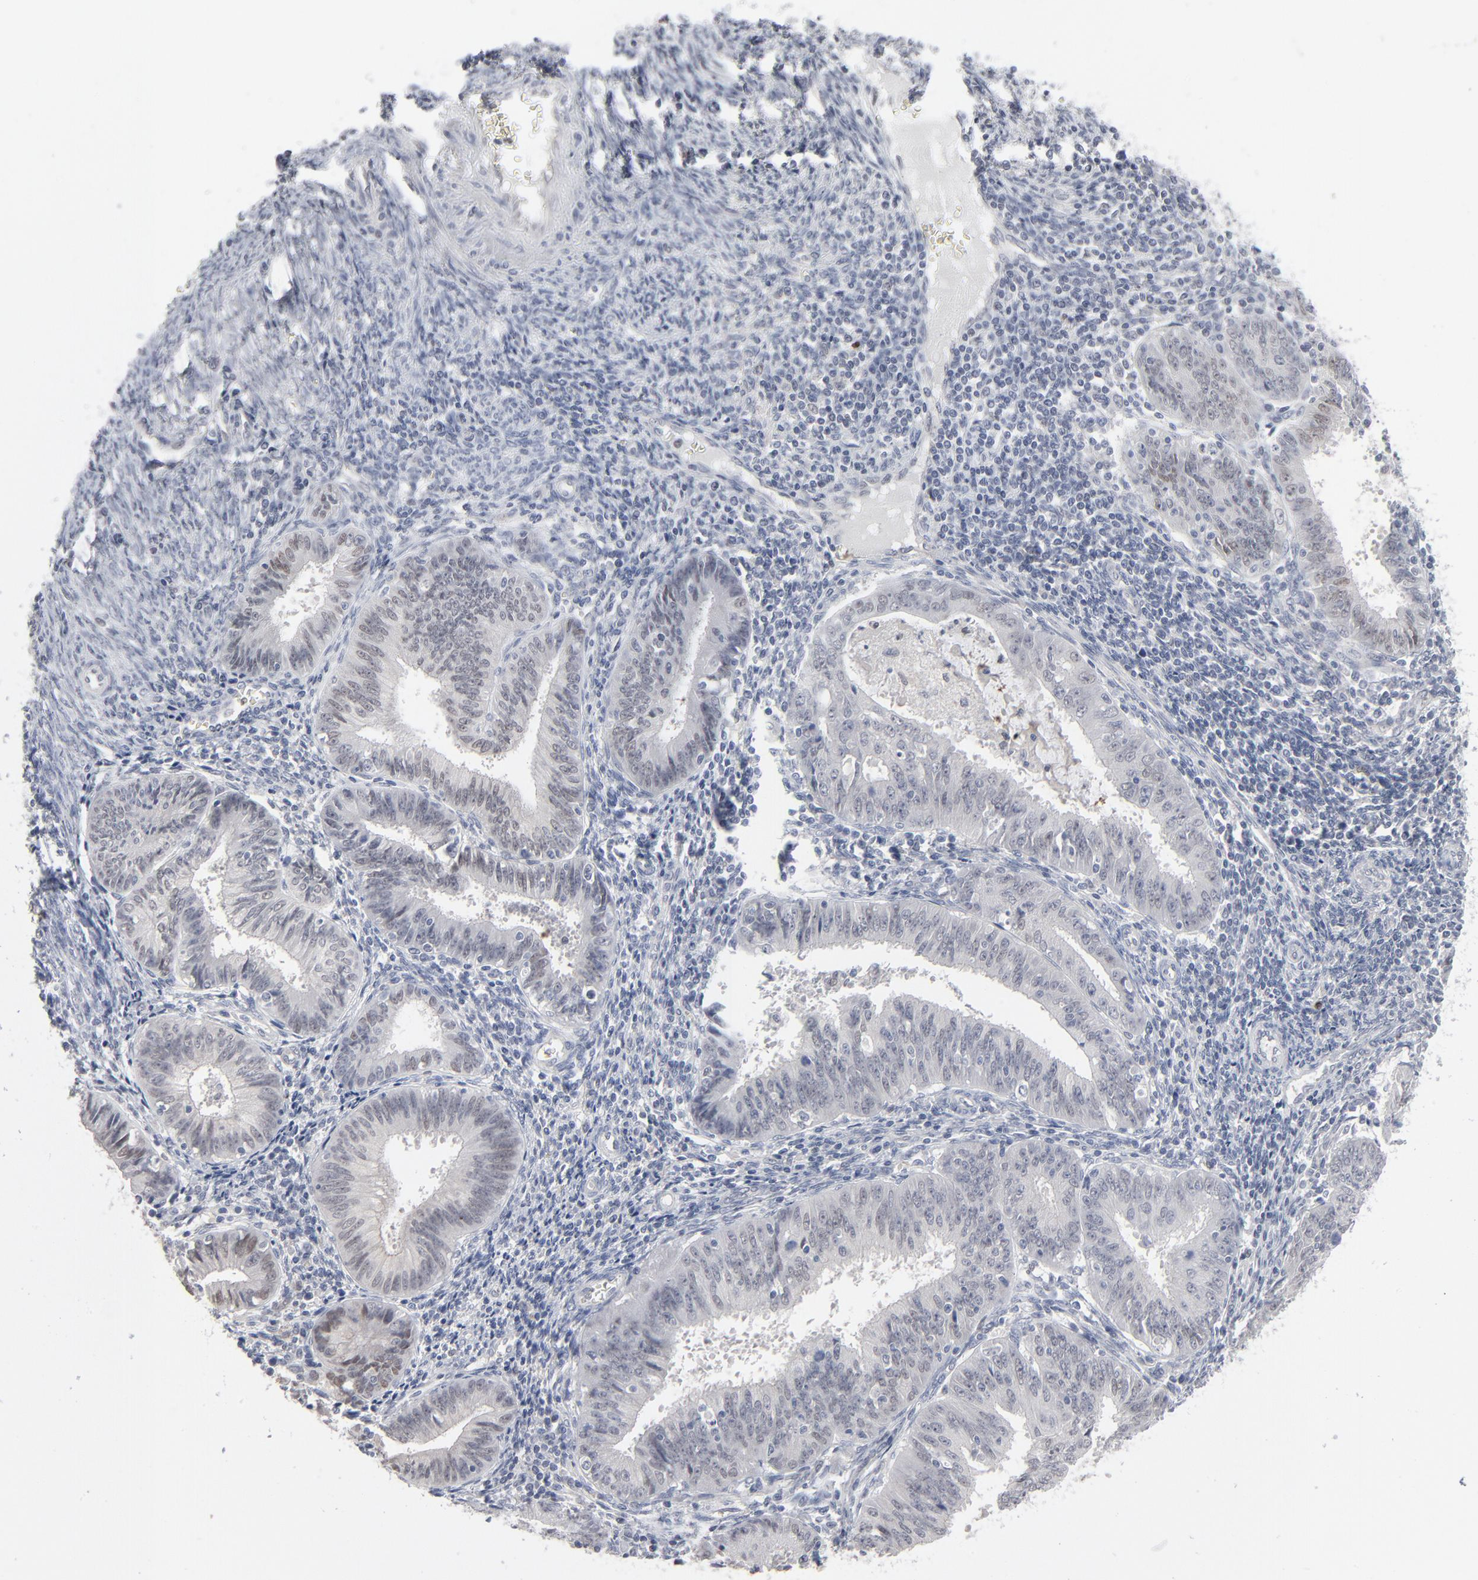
{"staining": {"intensity": "negative", "quantity": "none", "location": "none"}, "tissue": "endometrial cancer", "cell_type": "Tumor cells", "image_type": "cancer", "snomed": [{"axis": "morphology", "description": "Adenocarcinoma, NOS"}, {"axis": "topography", "description": "Endometrium"}], "caption": "The image reveals no significant positivity in tumor cells of endometrial cancer (adenocarcinoma).", "gene": "FOXN2", "patient": {"sex": "female", "age": 42}}